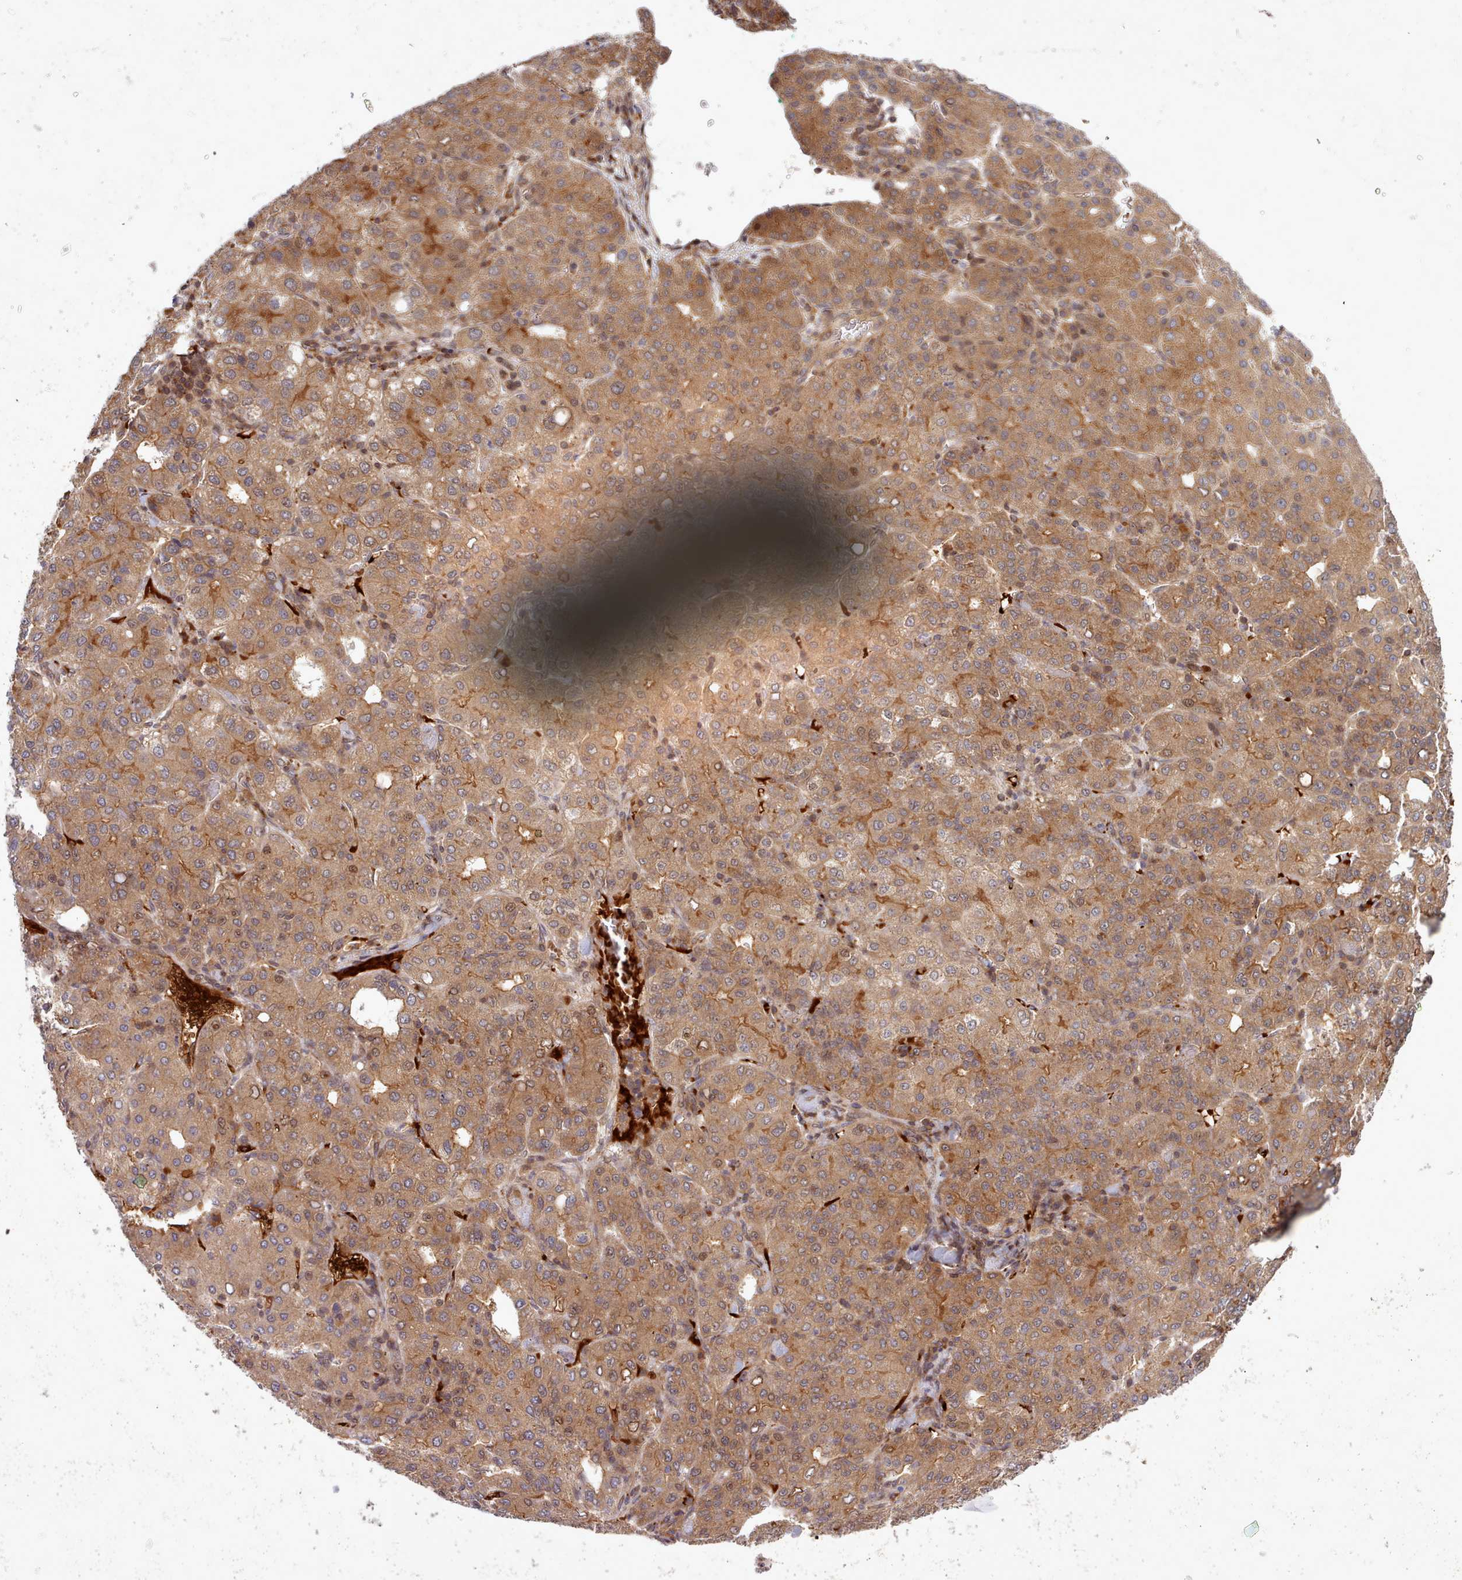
{"staining": {"intensity": "moderate", "quantity": ">75%", "location": "cytoplasmic/membranous"}, "tissue": "liver cancer", "cell_type": "Tumor cells", "image_type": "cancer", "snomed": [{"axis": "morphology", "description": "Carcinoma, Hepatocellular, NOS"}, {"axis": "topography", "description": "Liver"}], "caption": "Protein expression analysis of liver cancer (hepatocellular carcinoma) displays moderate cytoplasmic/membranous expression in about >75% of tumor cells. The staining was performed using DAB (3,3'-diaminobenzidine) to visualize the protein expression in brown, while the nuclei were stained in blue with hematoxylin (Magnification: 20x).", "gene": "UBE2G1", "patient": {"sex": "male", "age": 65}}